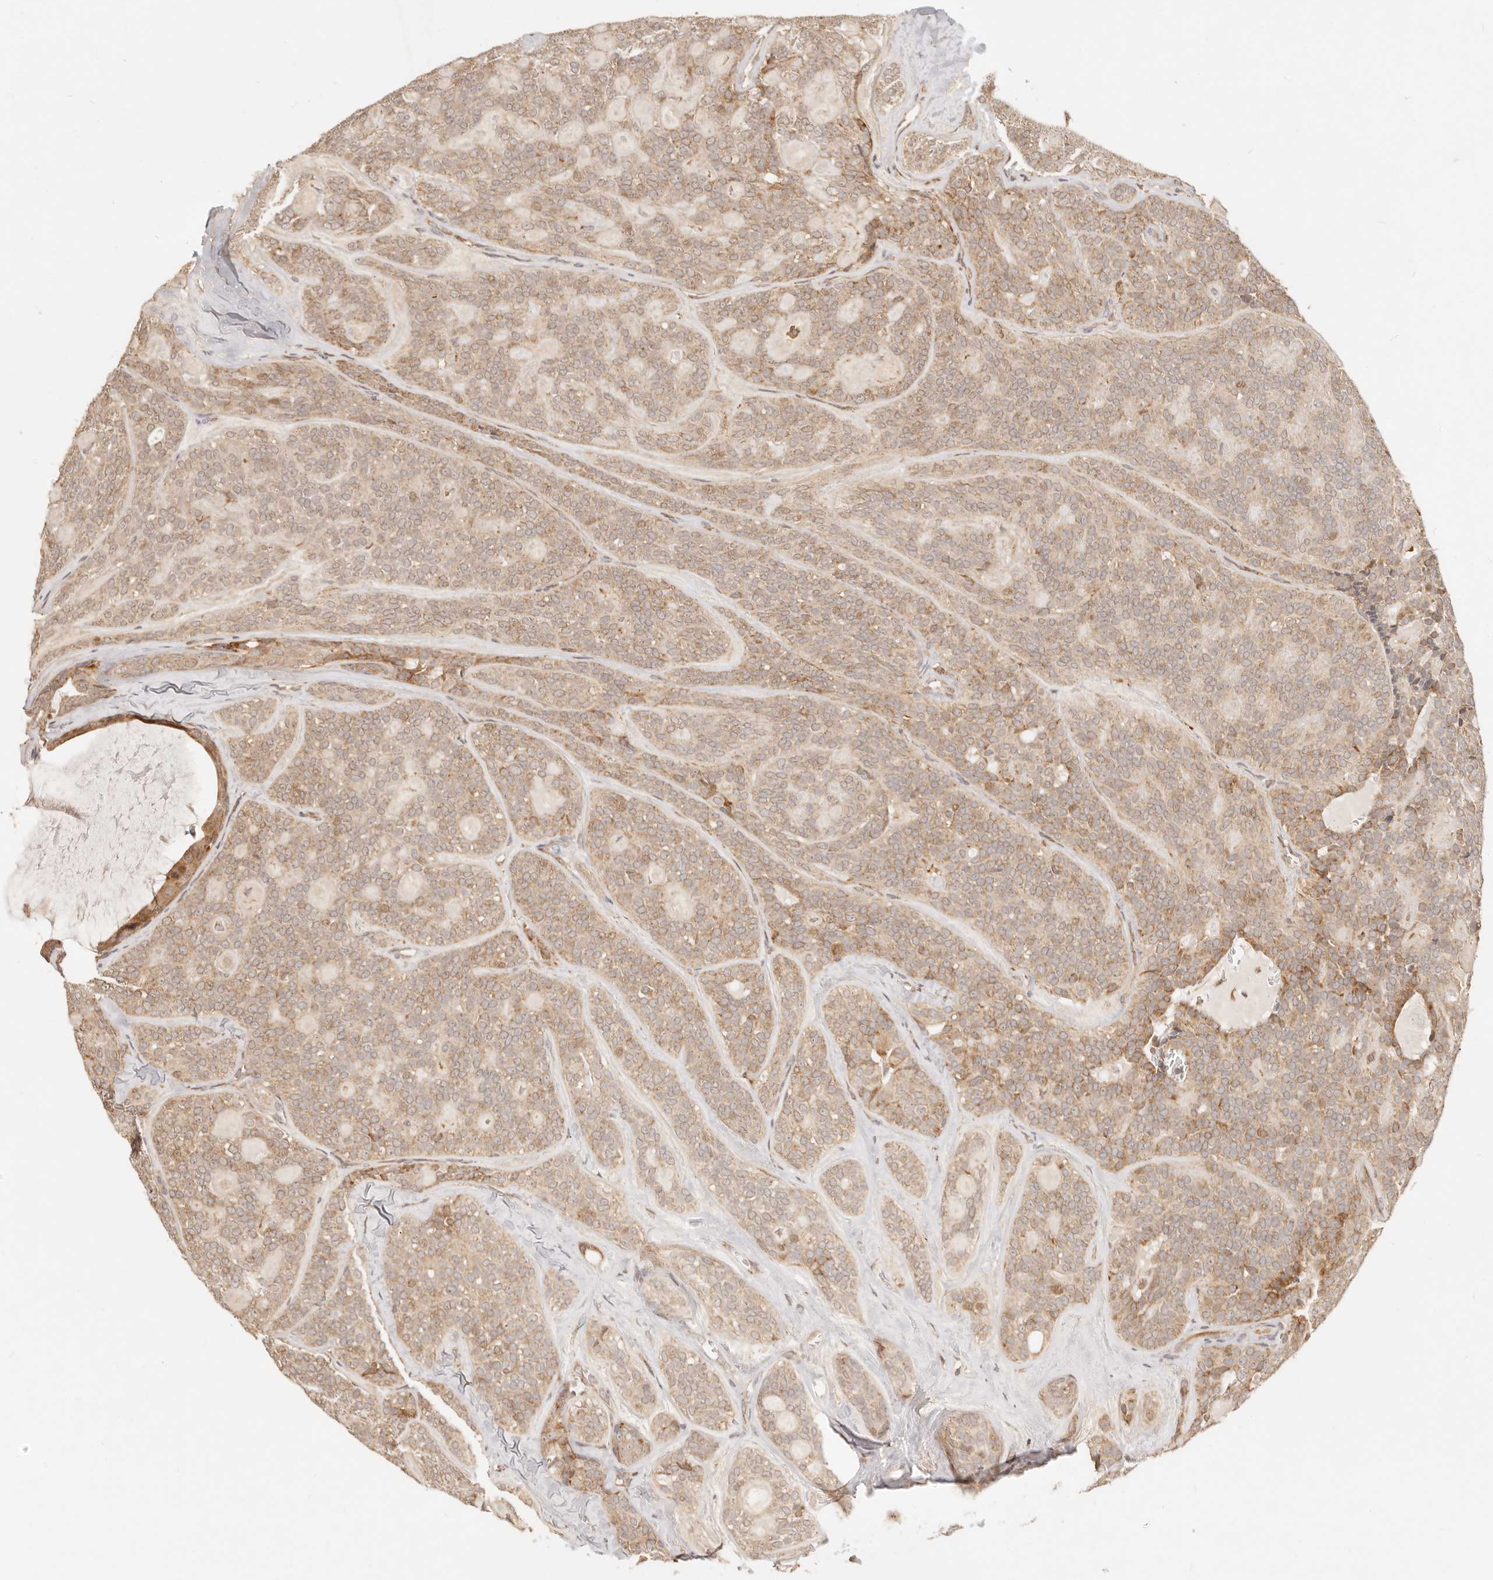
{"staining": {"intensity": "weak", "quantity": ">75%", "location": "cytoplasmic/membranous"}, "tissue": "head and neck cancer", "cell_type": "Tumor cells", "image_type": "cancer", "snomed": [{"axis": "morphology", "description": "Adenocarcinoma, NOS"}, {"axis": "topography", "description": "Head-Neck"}], "caption": "This is a histology image of immunohistochemistry staining of head and neck cancer (adenocarcinoma), which shows weak positivity in the cytoplasmic/membranous of tumor cells.", "gene": "TIMM17A", "patient": {"sex": "male", "age": 66}}